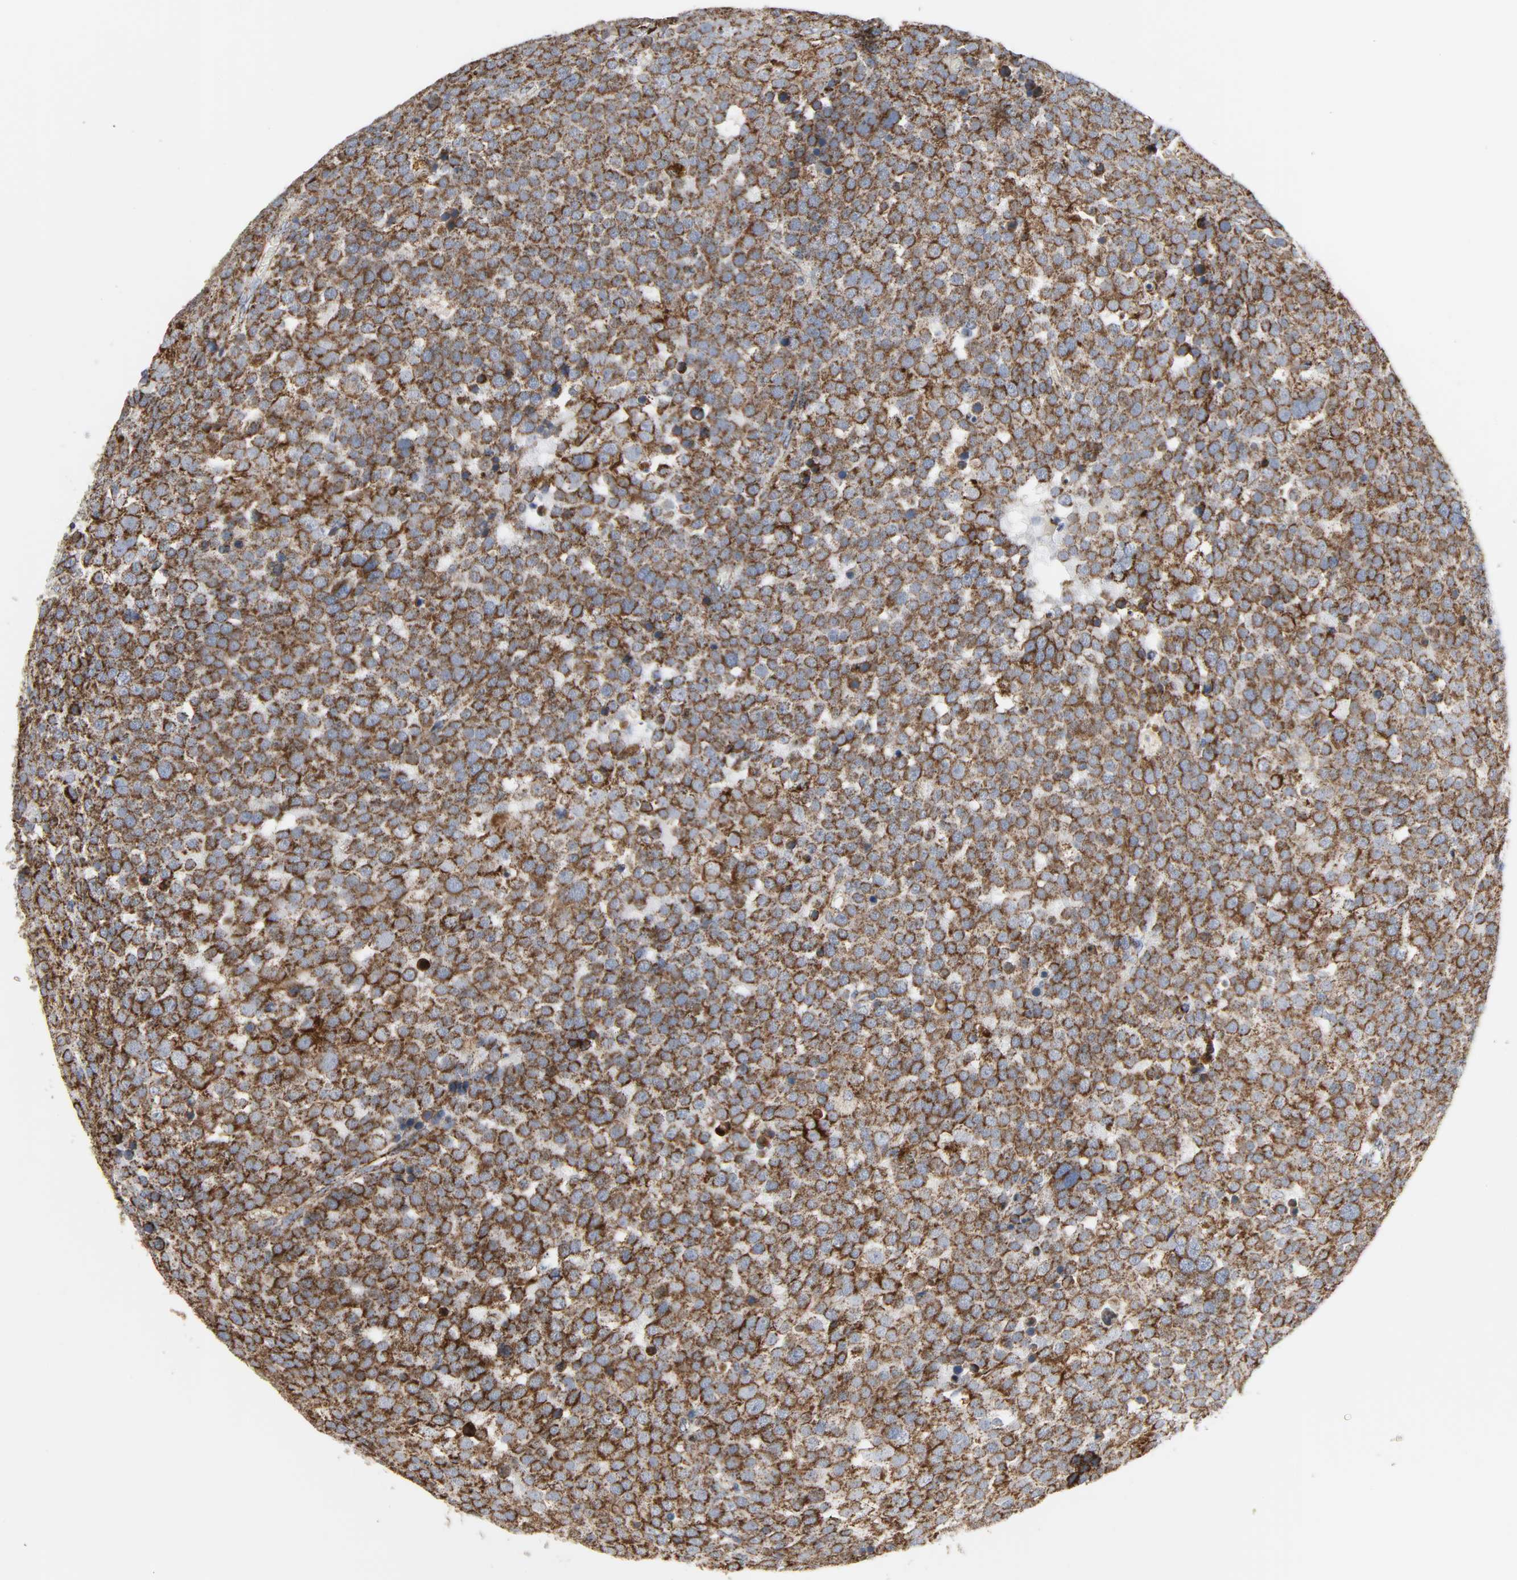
{"staining": {"intensity": "moderate", "quantity": ">75%", "location": "cytoplasmic/membranous"}, "tissue": "testis cancer", "cell_type": "Tumor cells", "image_type": "cancer", "snomed": [{"axis": "morphology", "description": "Seminoma, NOS"}, {"axis": "topography", "description": "Testis"}], "caption": "Immunohistochemistry (IHC) histopathology image of neoplastic tissue: testis seminoma stained using immunohistochemistry reveals medium levels of moderate protein expression localized specifically in the cytoplasmic/membranous of tumor cells, appearing as a cytoplasmic/membranous brown color.", "gene": "ACAT1", "patient": {"sex": "male", "age": 71}}